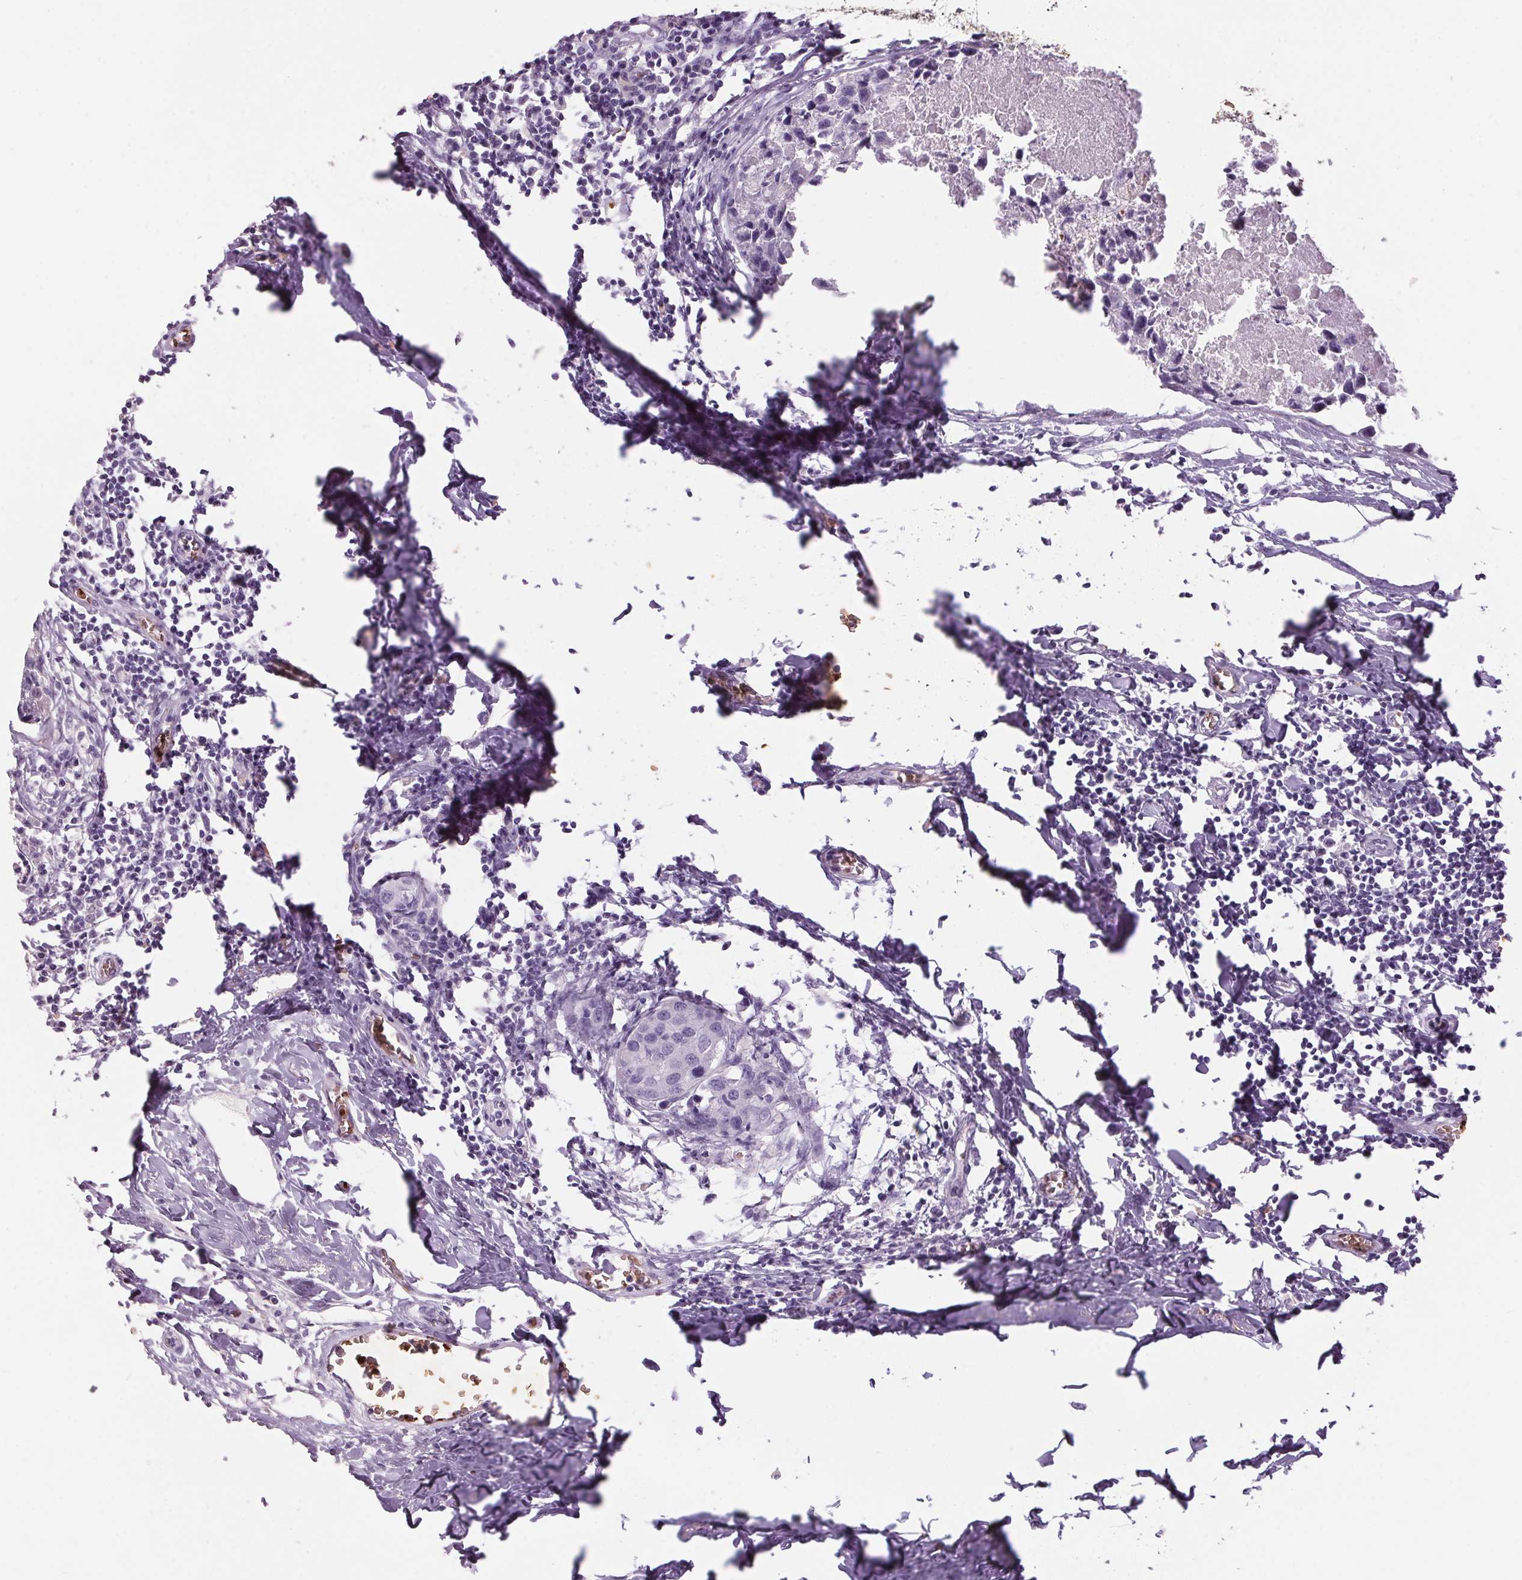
{"staining": {"intensity": "negative", "quantity": "none", "location": "none"}, "tissue": "breast cancer", "cell_type": "Tumor cells", "image_type": "cancer", "snomed": [{"axis": "morphology", "description": "Duct carcinoma"}, {"axis": "topography", "description": "Breast"}], "caption": "Immunohistochemistry (IHC) micrograph of neoplastic tissue: human breast cancer stained with DAB (3,3'-diaminobenzidine) exhibits no significant protein staining in tumor cells. The staining is performed using DAB brown chromogen with nuclei counter-stained in using hematoxylin.", "gene": "HBQ1", "patient": {"sex": "female", "age": 27}}